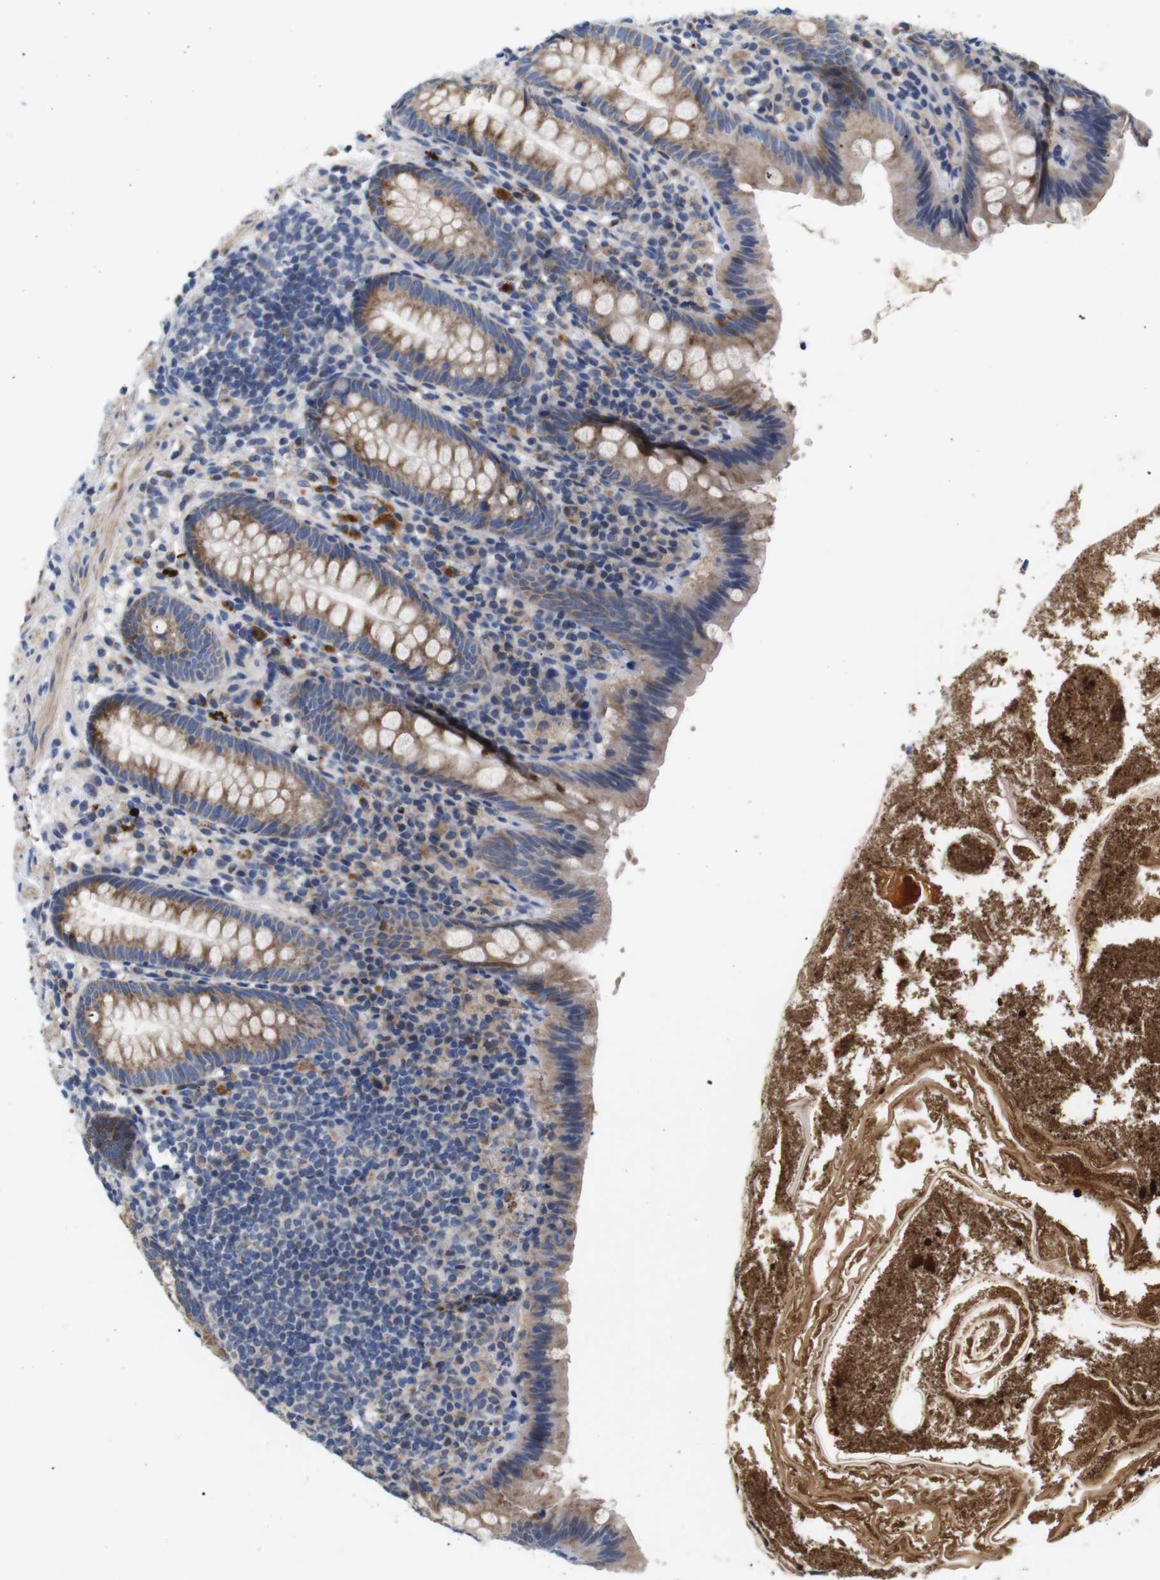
{"staining": {"intensity": "moderate", "quantity": ">75%", "location": "cytoplasmic/membranous"}, "tissue": "appendix", "cell_type": "Glandular cells", "image_type": "normal", "snomed": [{"axis": "morphology", "description": "Normal tissue, NOS"}, {"axis": "topography", "description": "Appendix"}], "caption": "This histopathology image displays immunohistochemistry (IHC) staining of unremarkable appendix, with medium moderate cytoplasmic/membranous staining in about >75% of glandular cells.", "gene": "LRRC55", "patient": {"sex": "male", "age": 52}}